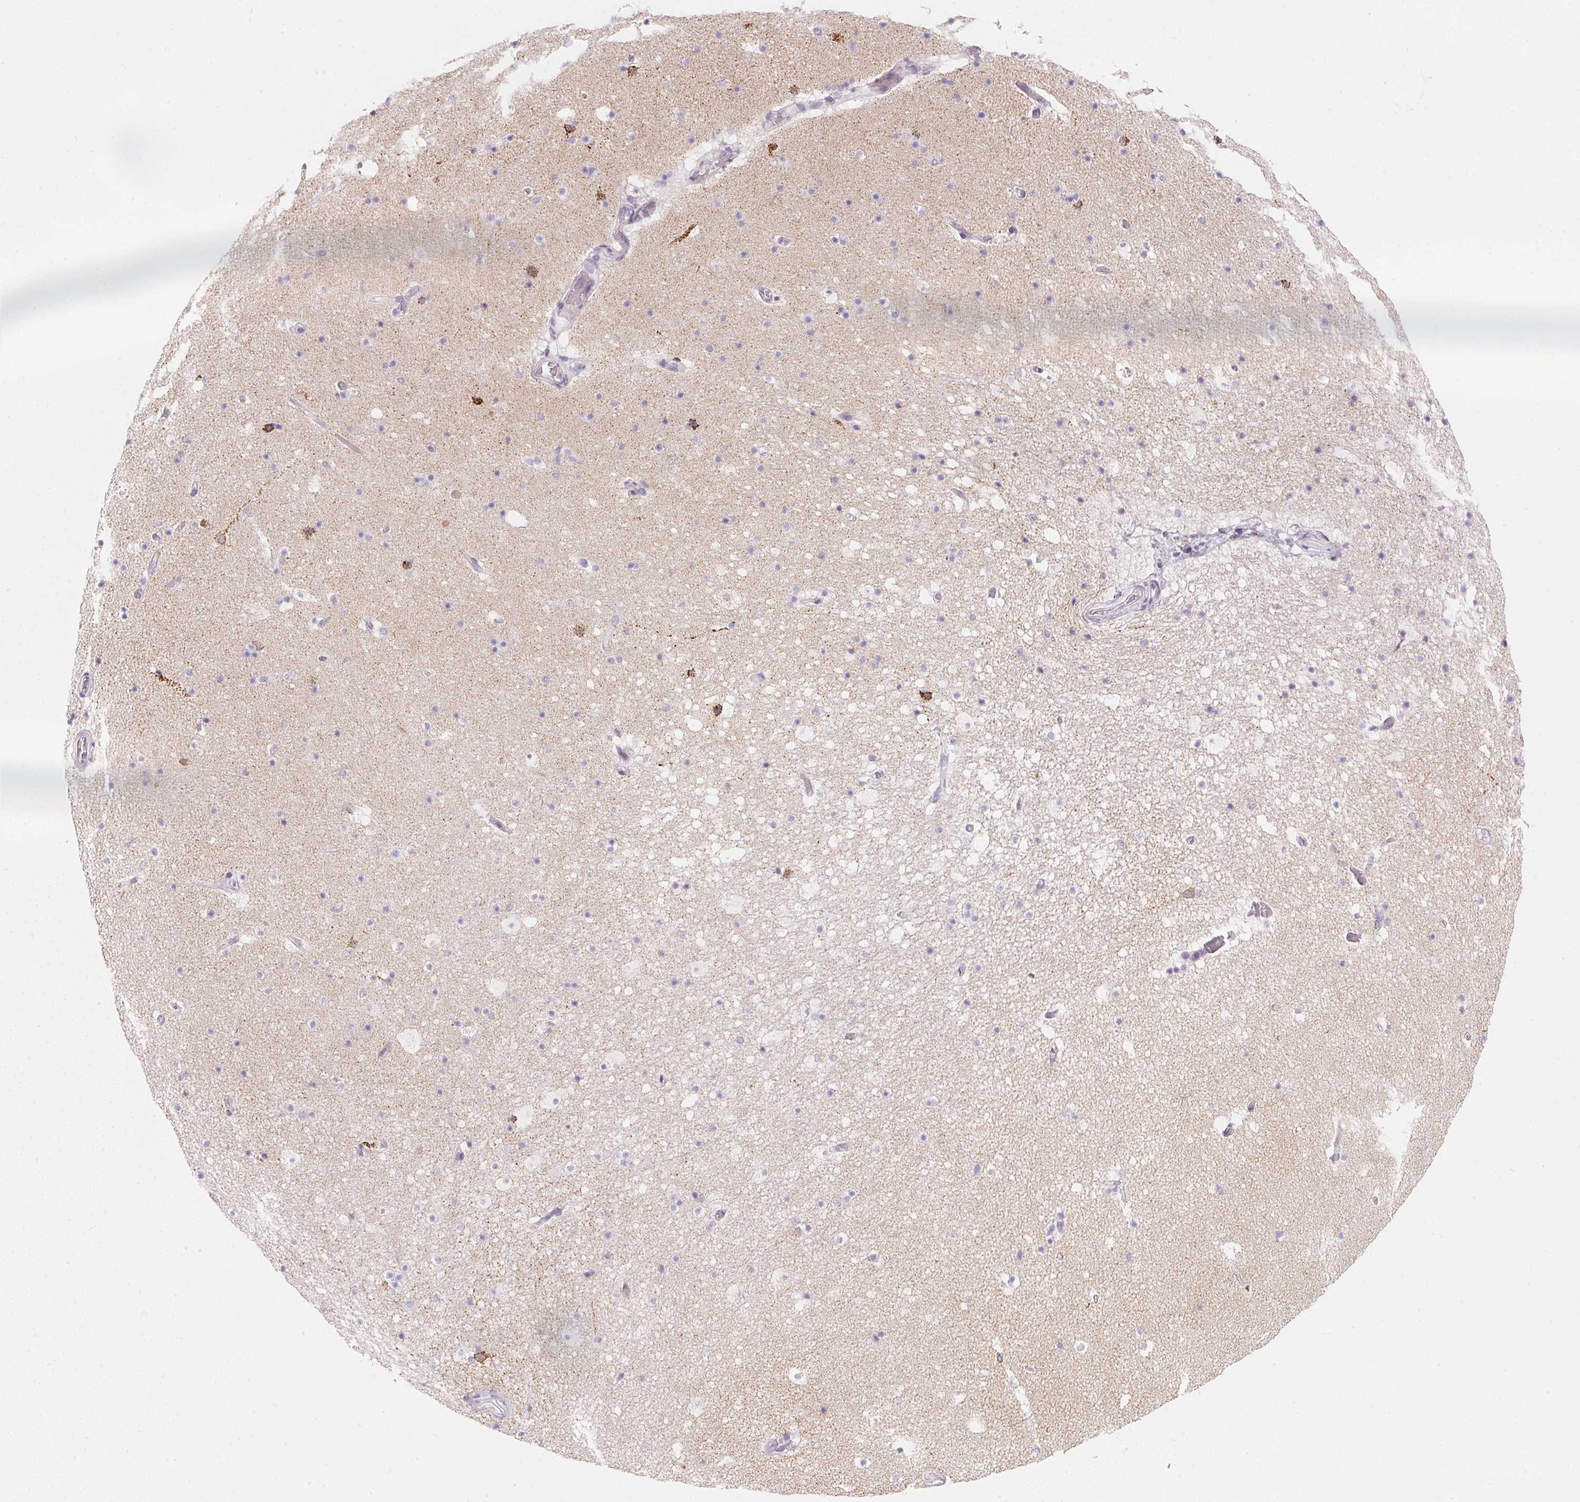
{"staining": {"intensity": "negative", "quantity": "none", "location": "none"}, "tissue": "hippocampus", "cell_type": "Glial cells", "image_type": "normal", "snomed": [{"axis": "morphology", "description": "Normal tissue, NOS"}, {"axis": "topography", "description": "Hippocampus"}], "caption": "Immunohistochemistry (IHC) of normal human hippocampus reveals no expression in glial cells. (Brightfield microscopy of DAB immunohistochemistry at high magnification).", "gene": "GIPC2", "patient": {"sex": "male", "age": 26}}